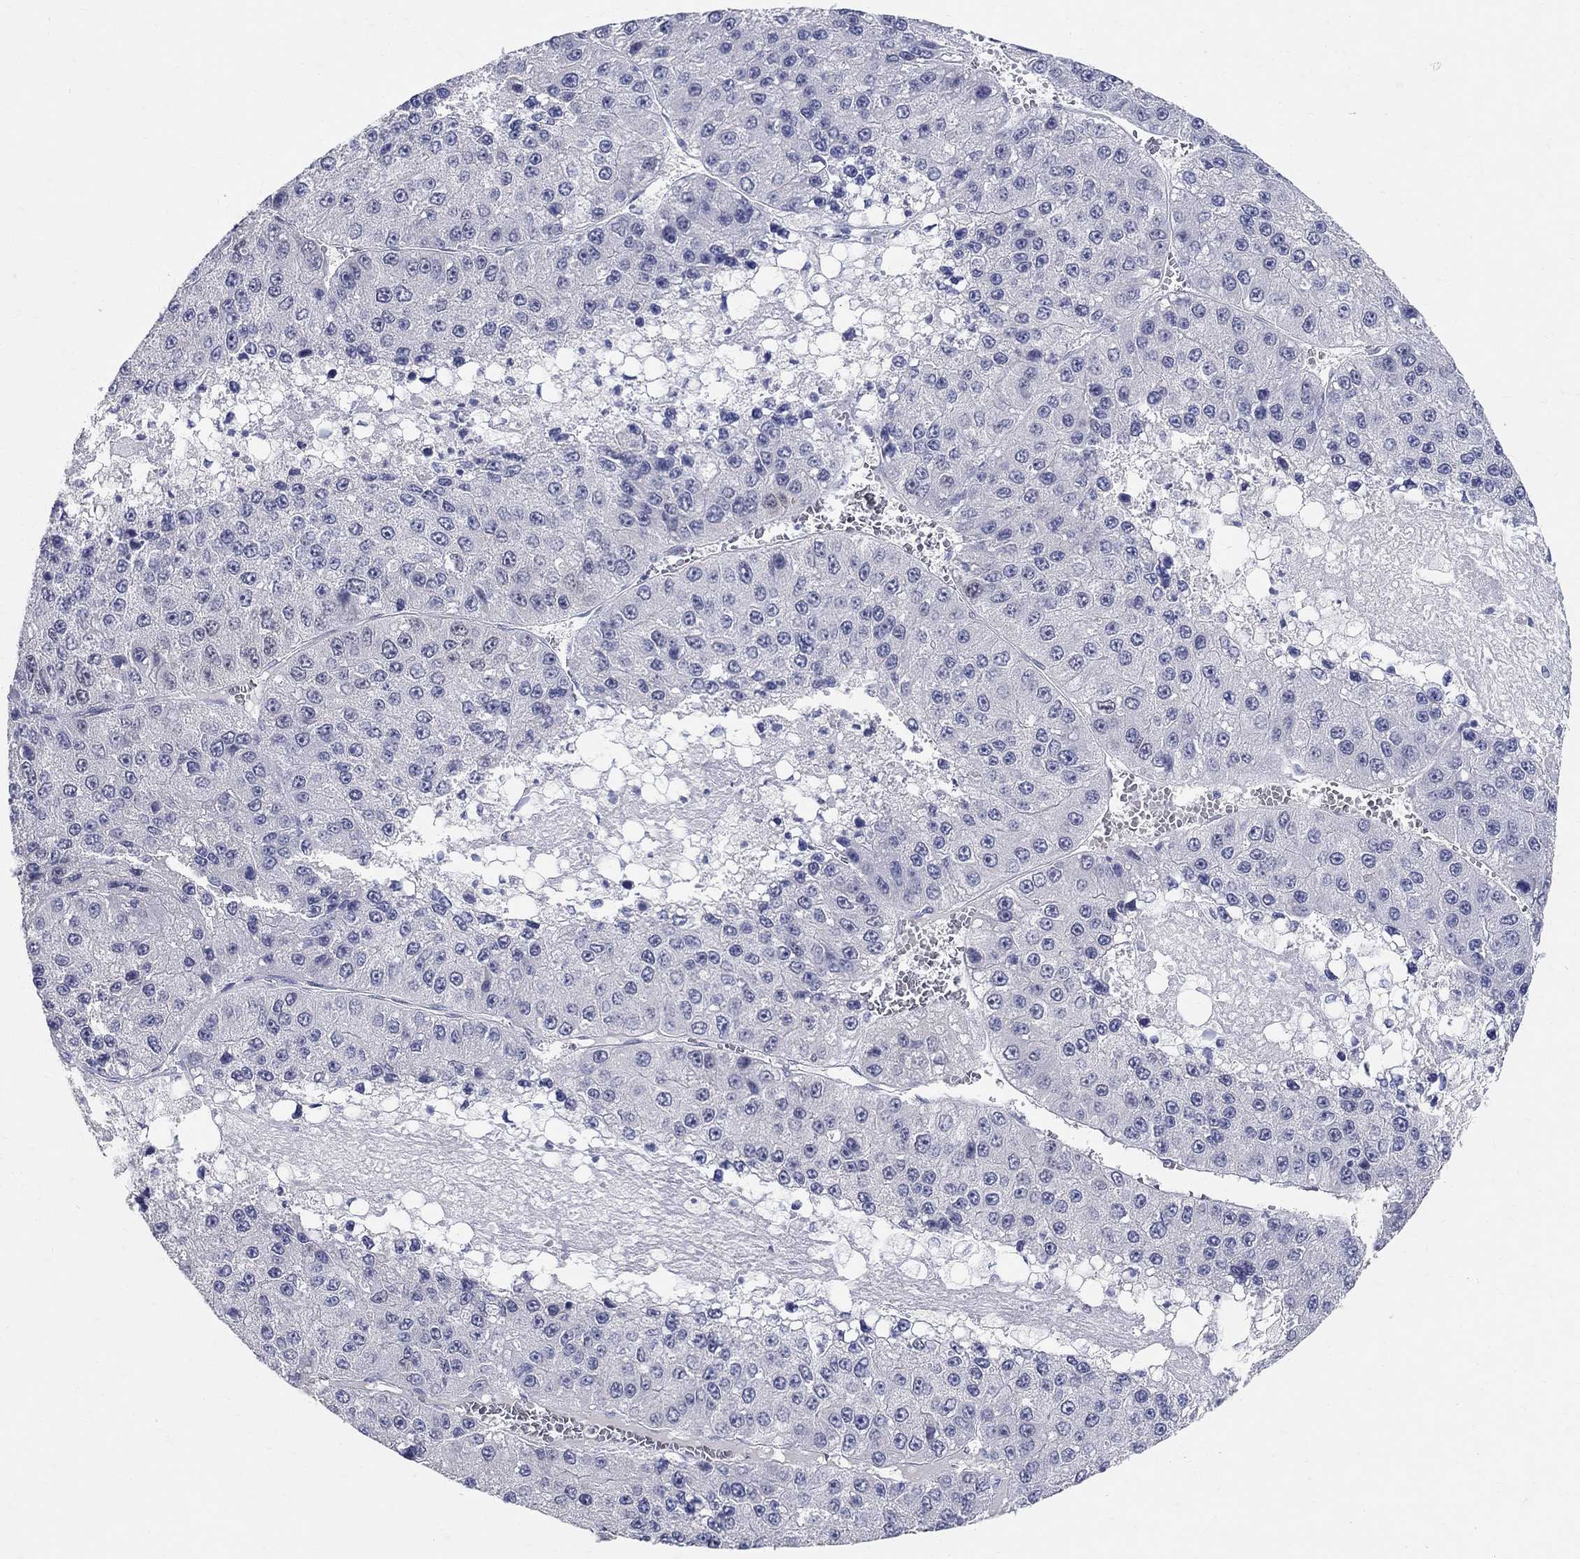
{"staining": {"intensity": "negative", "quantity": "none", "location": "none"}, "tissue": "liver cancer", "cell_type": "Tumor cells", "image_type": "cancer", "snomed": [{"axis": "morphology", "description": "Carcinoma, Hepatocellular, NOS"}, {"axis": "topography", "description": "Liver"}], "caption": "IHC micrograph of hepatocellular carcinoma (liver) stained for a protein (brown), which shows no expression in tumor cells.", "gene": "SOX2", "patient": {"sex": "female", "age": 73}}